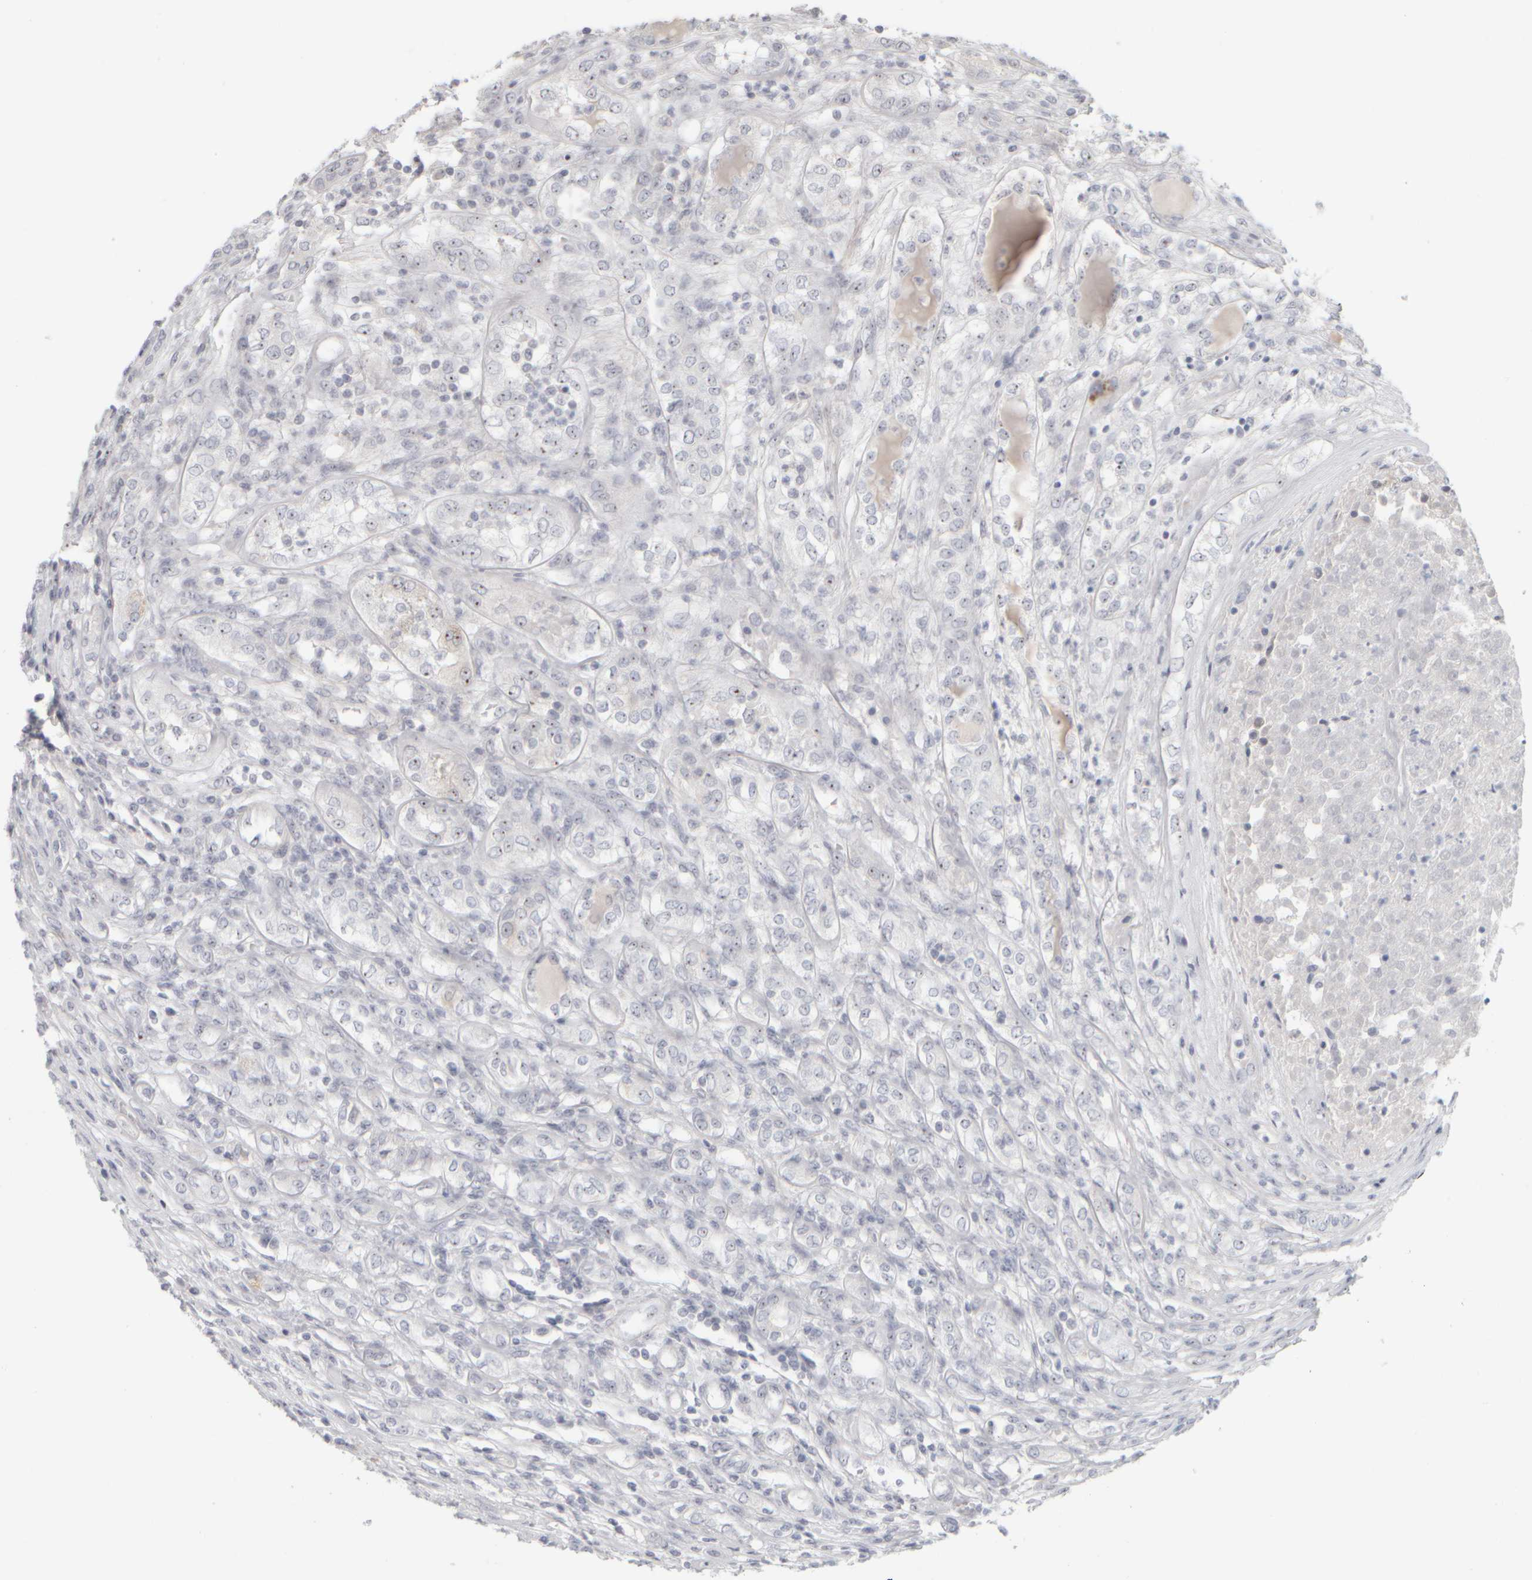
{"staining": {"intensity": "moderate", "quantity": "25%-75%", "location": "nuclear"}, "tissue": "renal cancer", "cell_type": "Tumor cells", "image_type": "cancer", "snomed": [{"axis": "morphology", "description": "Adenocarcinoma, NOS"}, {"axis": "topography", "description": "Kidney"}], "caption": "Moderate nuclear protein staining is seen in about 25%-75% of tumor cells in adenocarcinoma (renal). The staining was performed using DAB to visualize the protein expression in brown, while the nuclei were stained in blue with hematoxylin (Magnification: 20x).", "gene": "DCXR", "patient": {"sex": "female", "age": 54}}